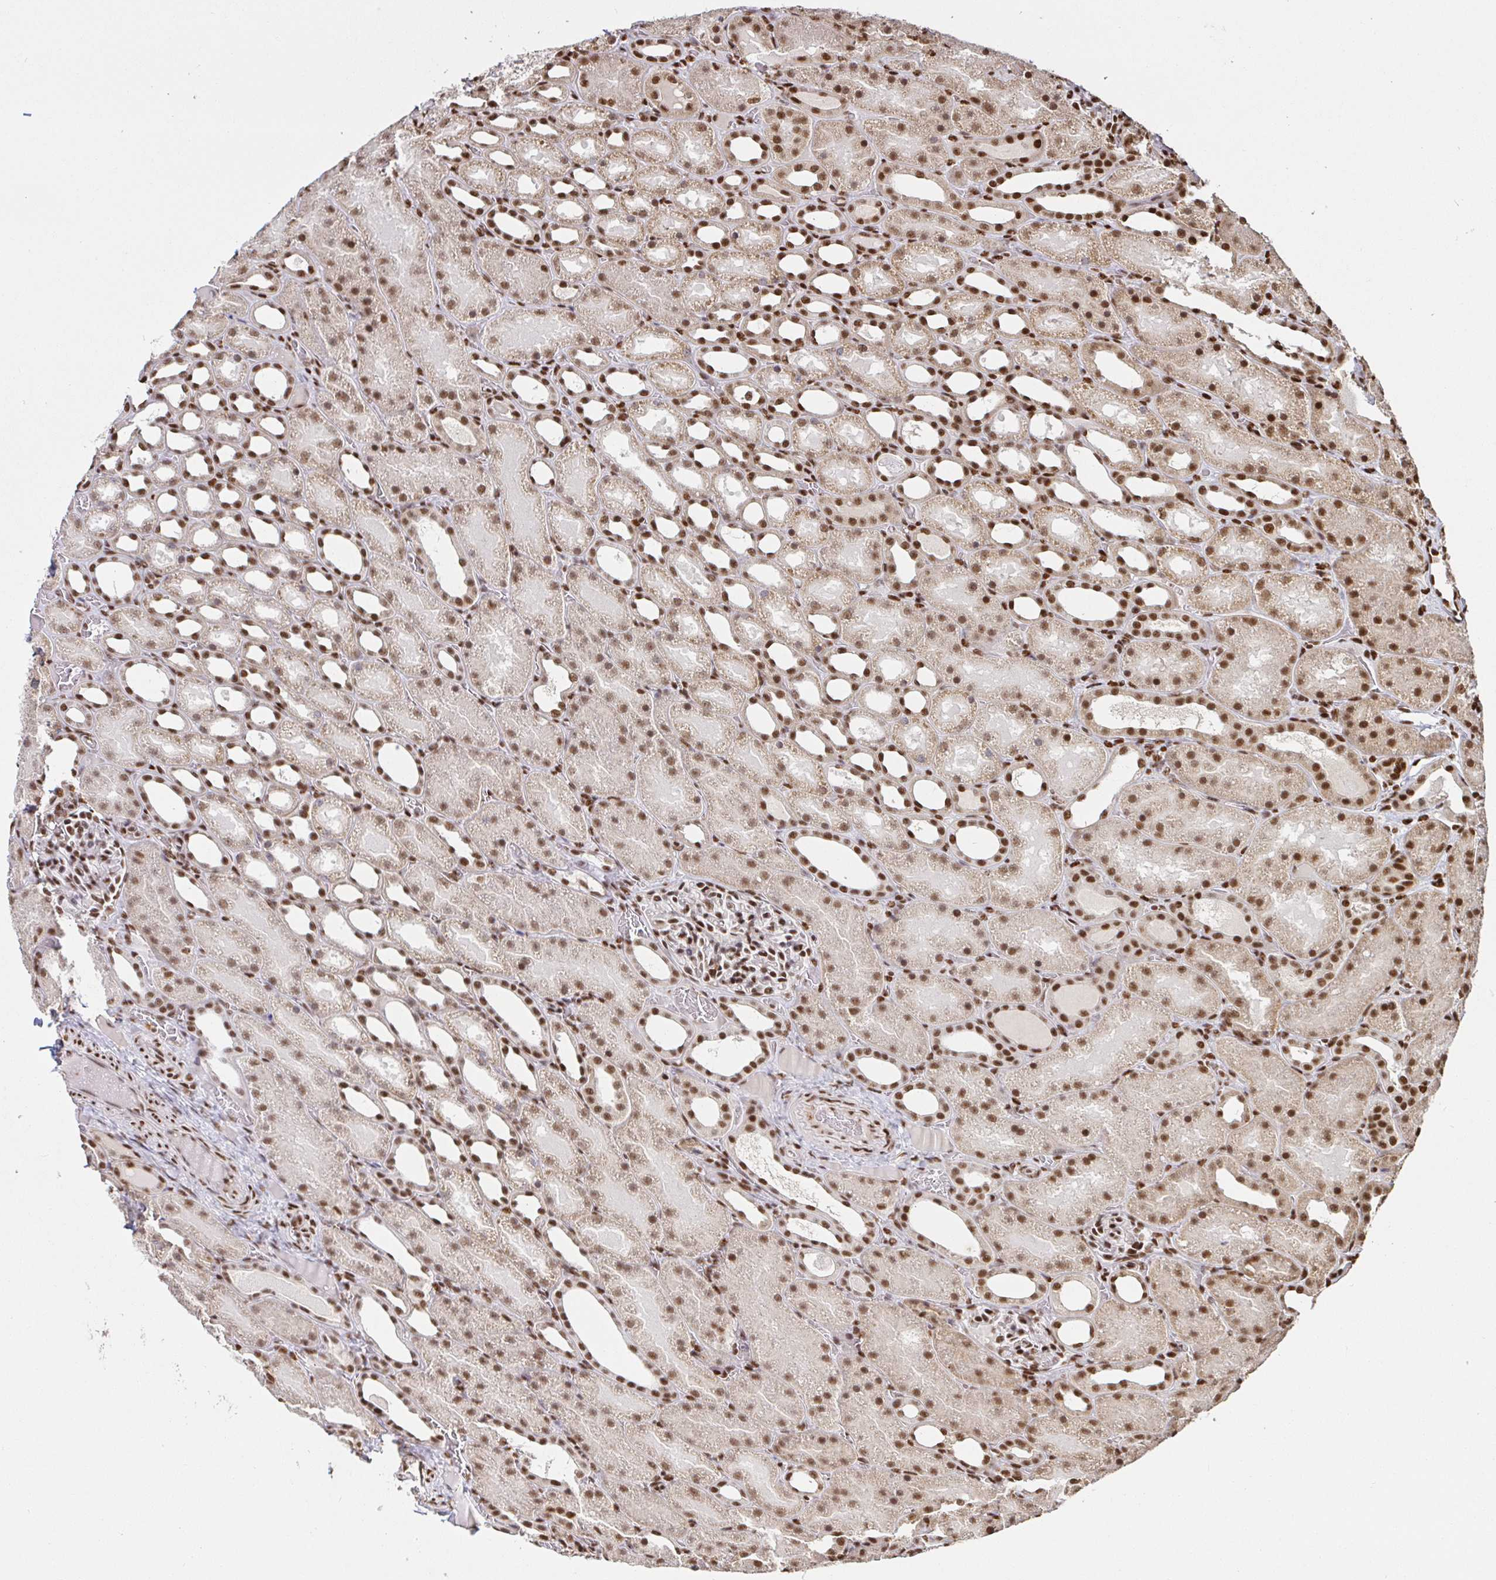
{"staining": {"intensity": "strong", "quantity": ">75%", "location": "nuclear"}, "tissue": "kidney", "cell_type": "Cells in glomeruli", "image_type": "normal", "snomed": [{"axis": "morphology", "description": "Normal tissue, NOS"}, {"axis": "topography", "description": "Kidney"}], "caption": "About >75% of cells in glomeruli in benign kidney show strong nuclear protein positivity as visualized by brown immunohistochemical staining.", "gene": "SP3", "patient": {"sex": "male", "age": 2}}